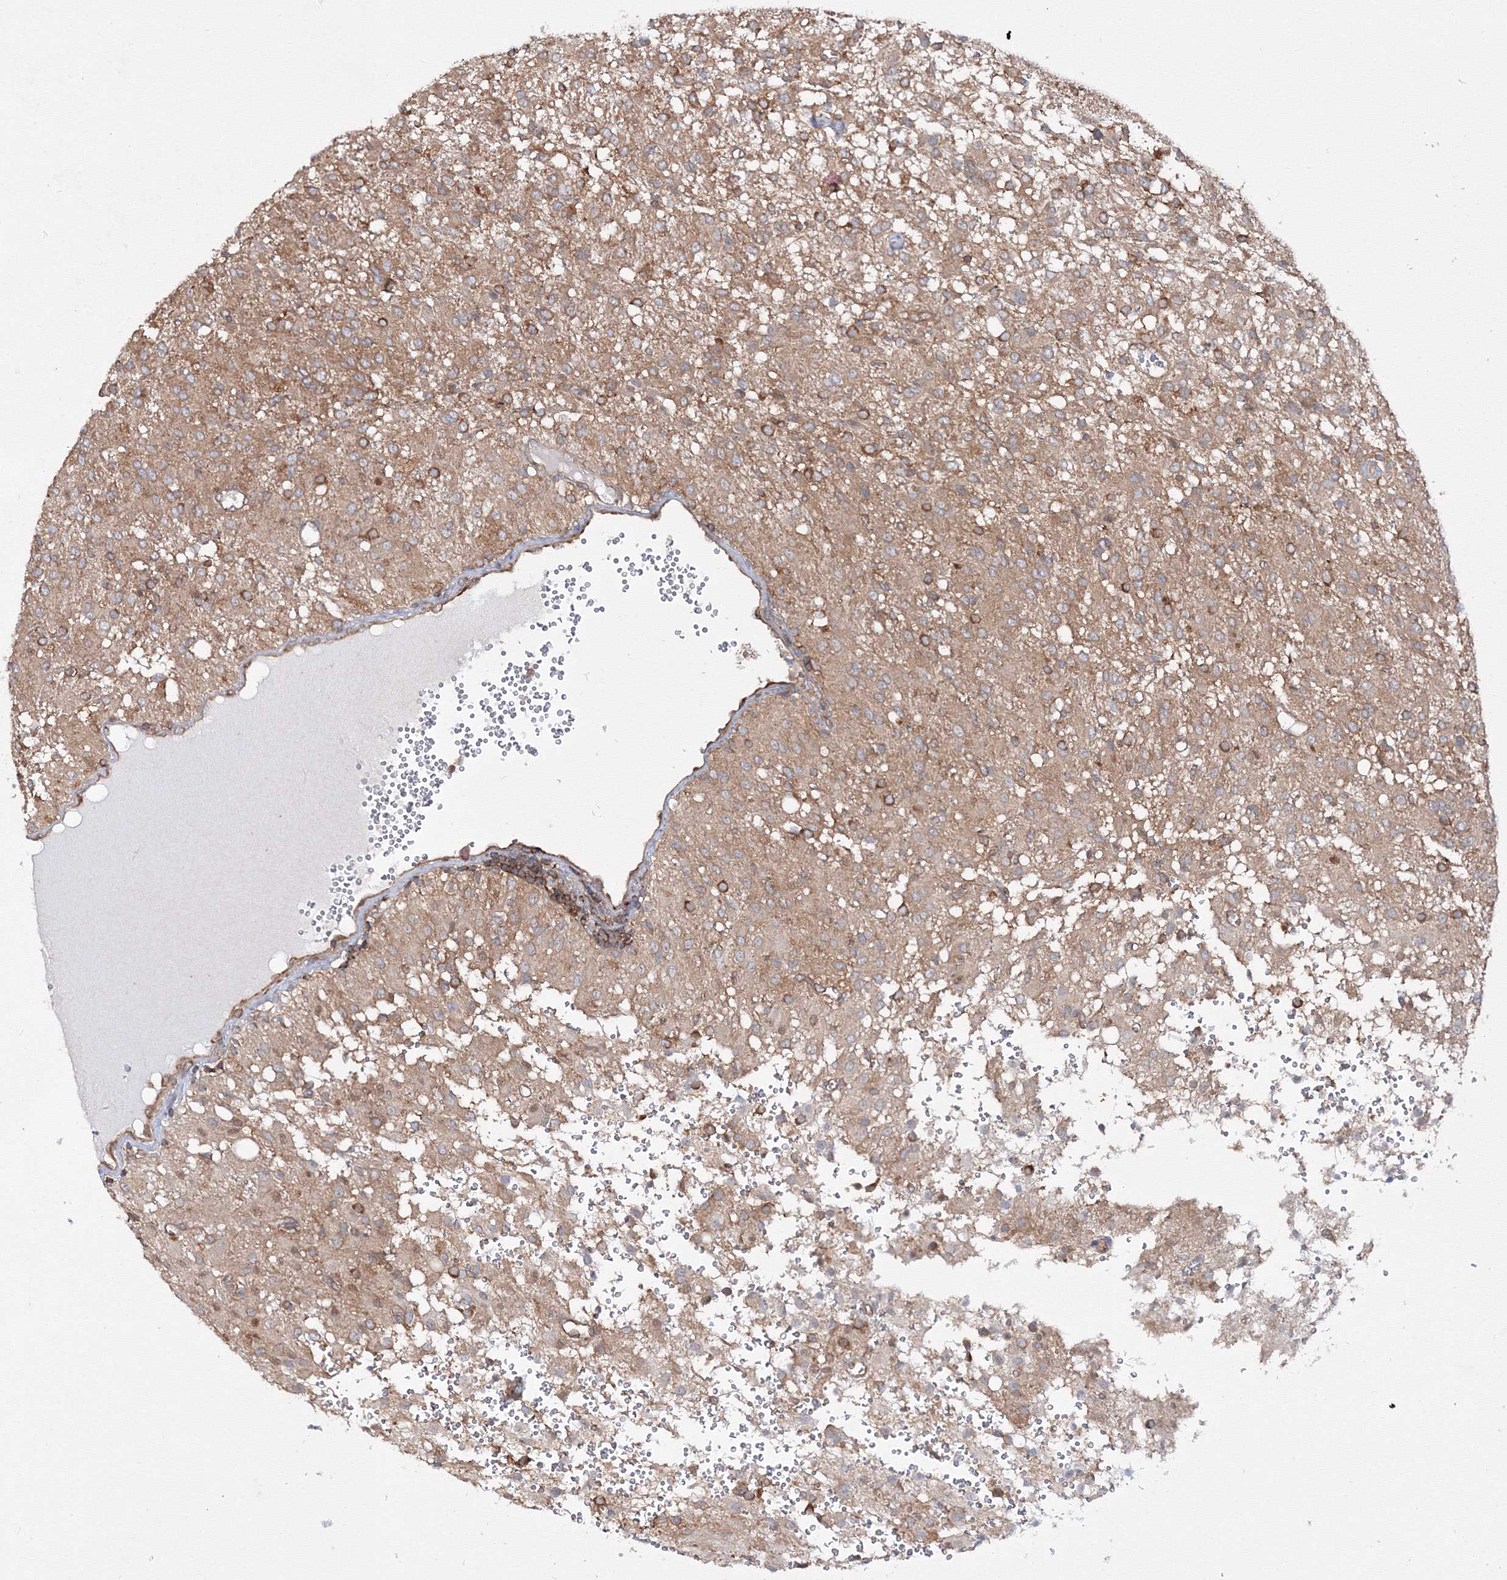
{"staining": {"intensity": "moderate", "quantity": "25%-75%", "location": "cytoplasmic/membranous"}, "tissue": "glioma", "cell_type": "Tumor cells", "image_type": "cancer", "snomed": [{"axis": "morphology", "description": "Glioma, malignant, High grade"}, {"axis": "topography", "description": "Brain"}], "caption": "About 25%-75% of tumor cells in human malignant glioma (high-grade) demonstrate moderate cytoplasmic/membranous protein expression as visualized by brown immunohistochemical staining.", "gene": "HARS1", "patient": {"sex": "female", "age": 59}}